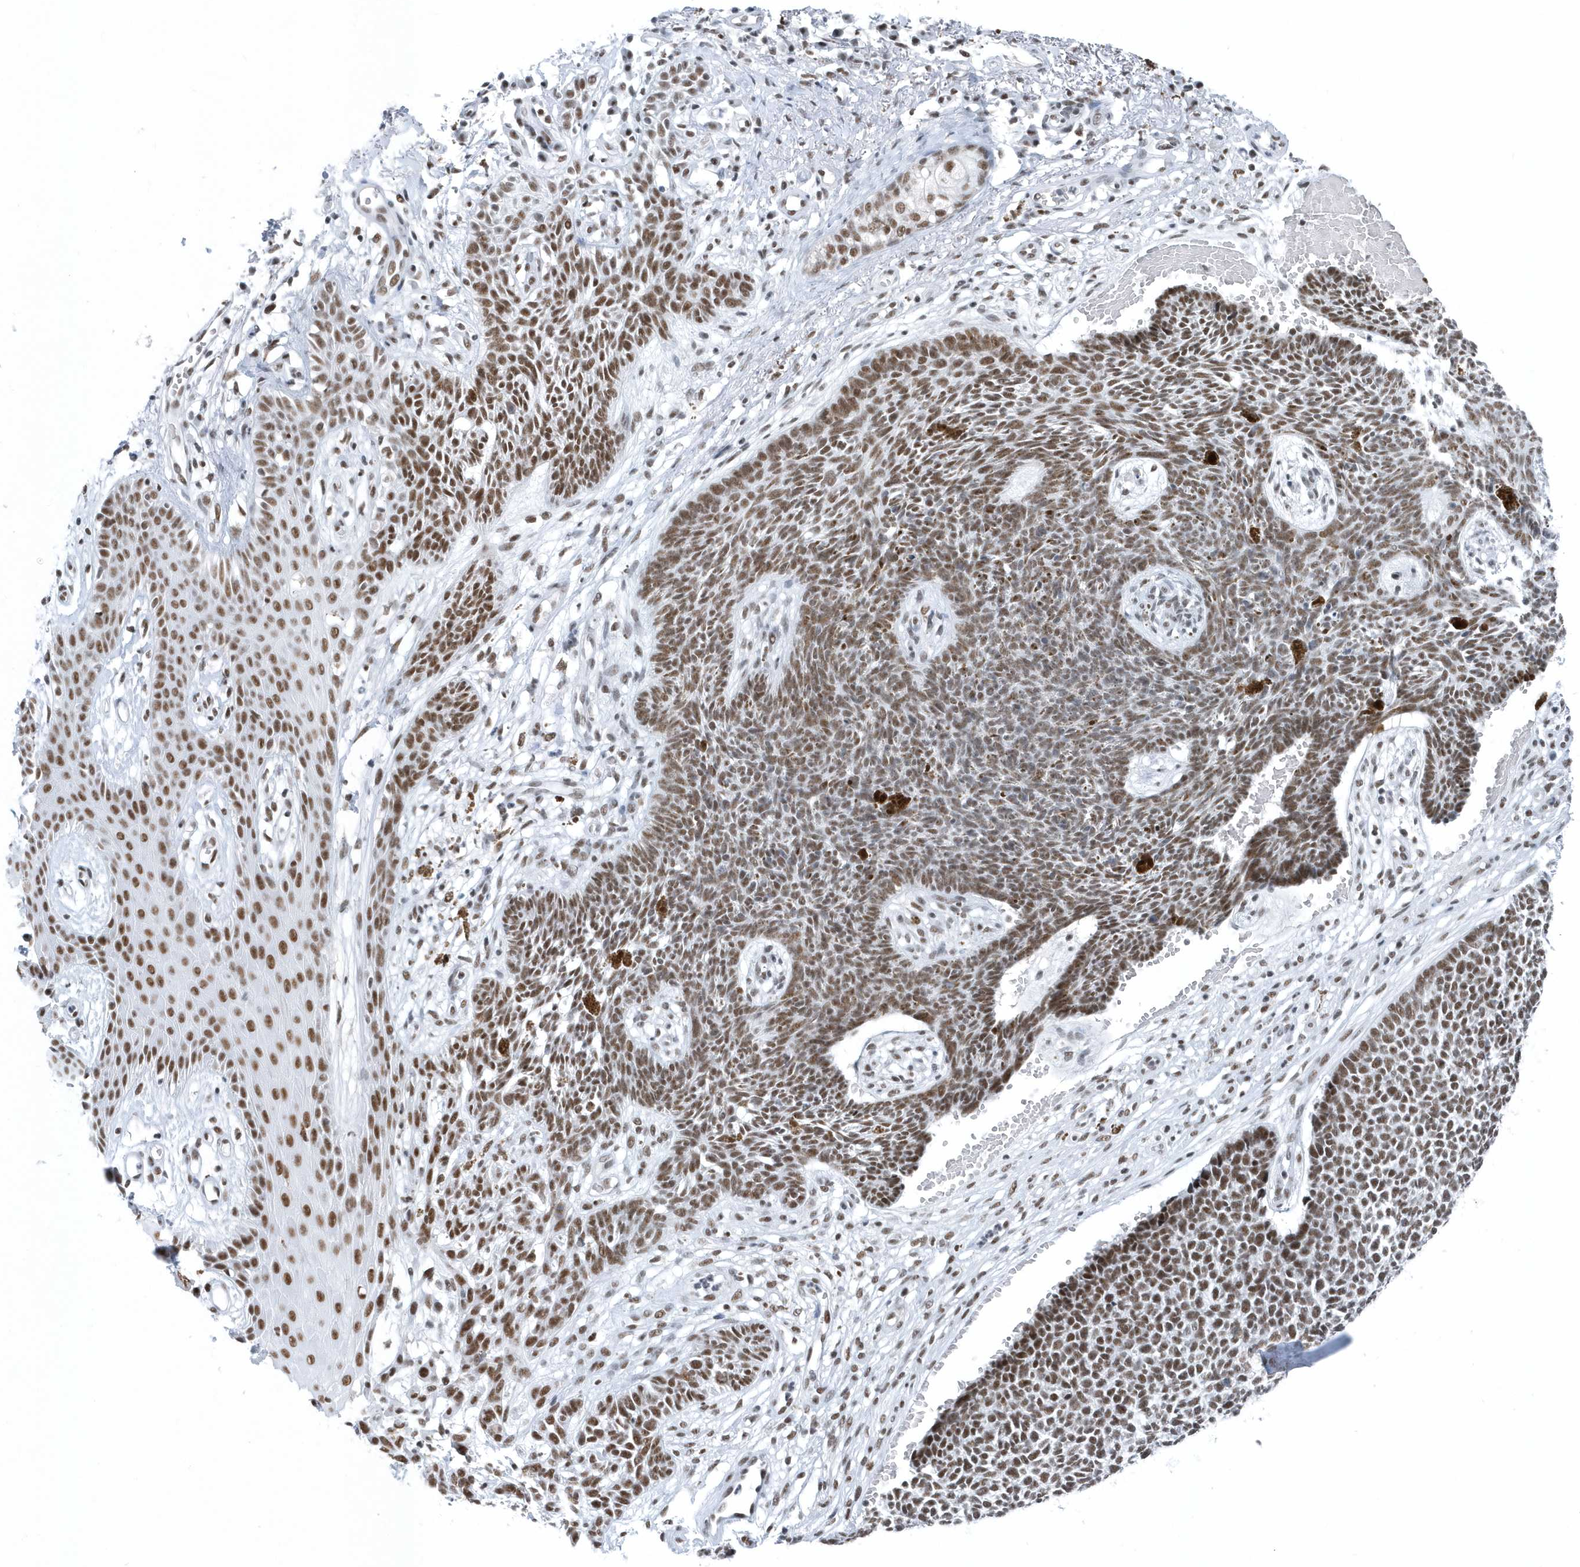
{"staining": {"intensity": "strong", "quantity": ">75%", "location": "nuclear"}, "tissue": "skin cancer", "cell_type": "Tumor cells", "image_type": "cancer", "snomed": [{"axis": "morphology", "description": "Basal cell carcinoma"}, {"axis": "topography", "description": "Skin"}], "caption": "The micrograph exhibits immunohistochemical staining of basal cell carcinoma (skin). There is strong nuclear positivity is seen in approximately >75% of tumor cells. (Stains: DAB (3,3'-diaminobenzidine) in brown, nuclei in blue, Microscopy: brightfield microscopy at high magnification).", "gene": "FIP1L1", "patient": {"sex": "female", "age": 84}}